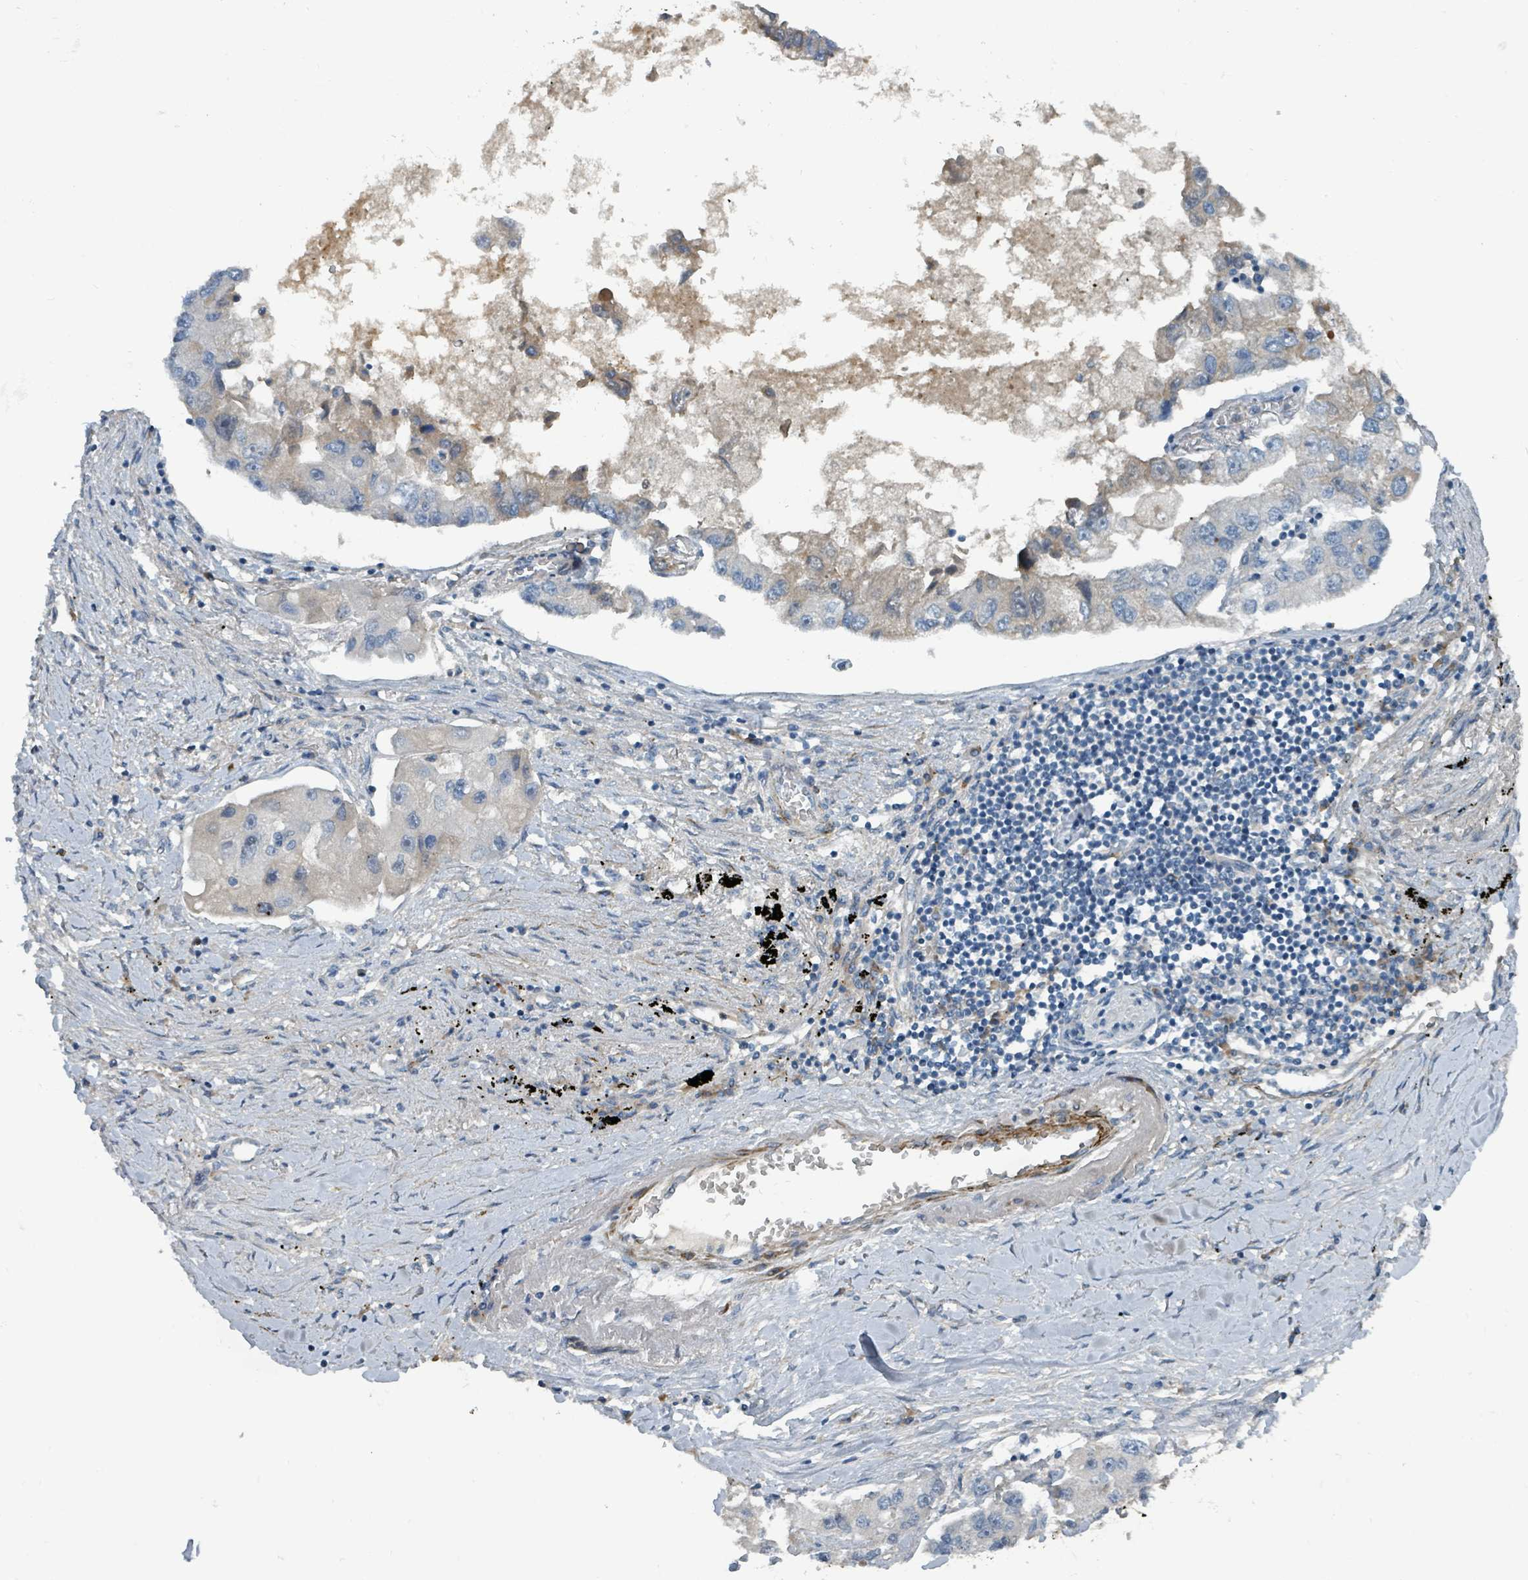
{"staining": {"intensity": "negative", "quantity": "none", "location": "none"}, "tissue": "lung cancer", "cell_type": "Tumor cells", "image_type": "cancer", "snomed": [{"axis": "morphology", "description": "Adenocarcinoma, NOS"}, {"axis": "topography", "description": "Lung"}], "caption": "Tumor cells show no significant protein staining in lung adenocarcinoma.", "gene": "SLC44A5", "patient": {"sex": "female", "age": 54}}